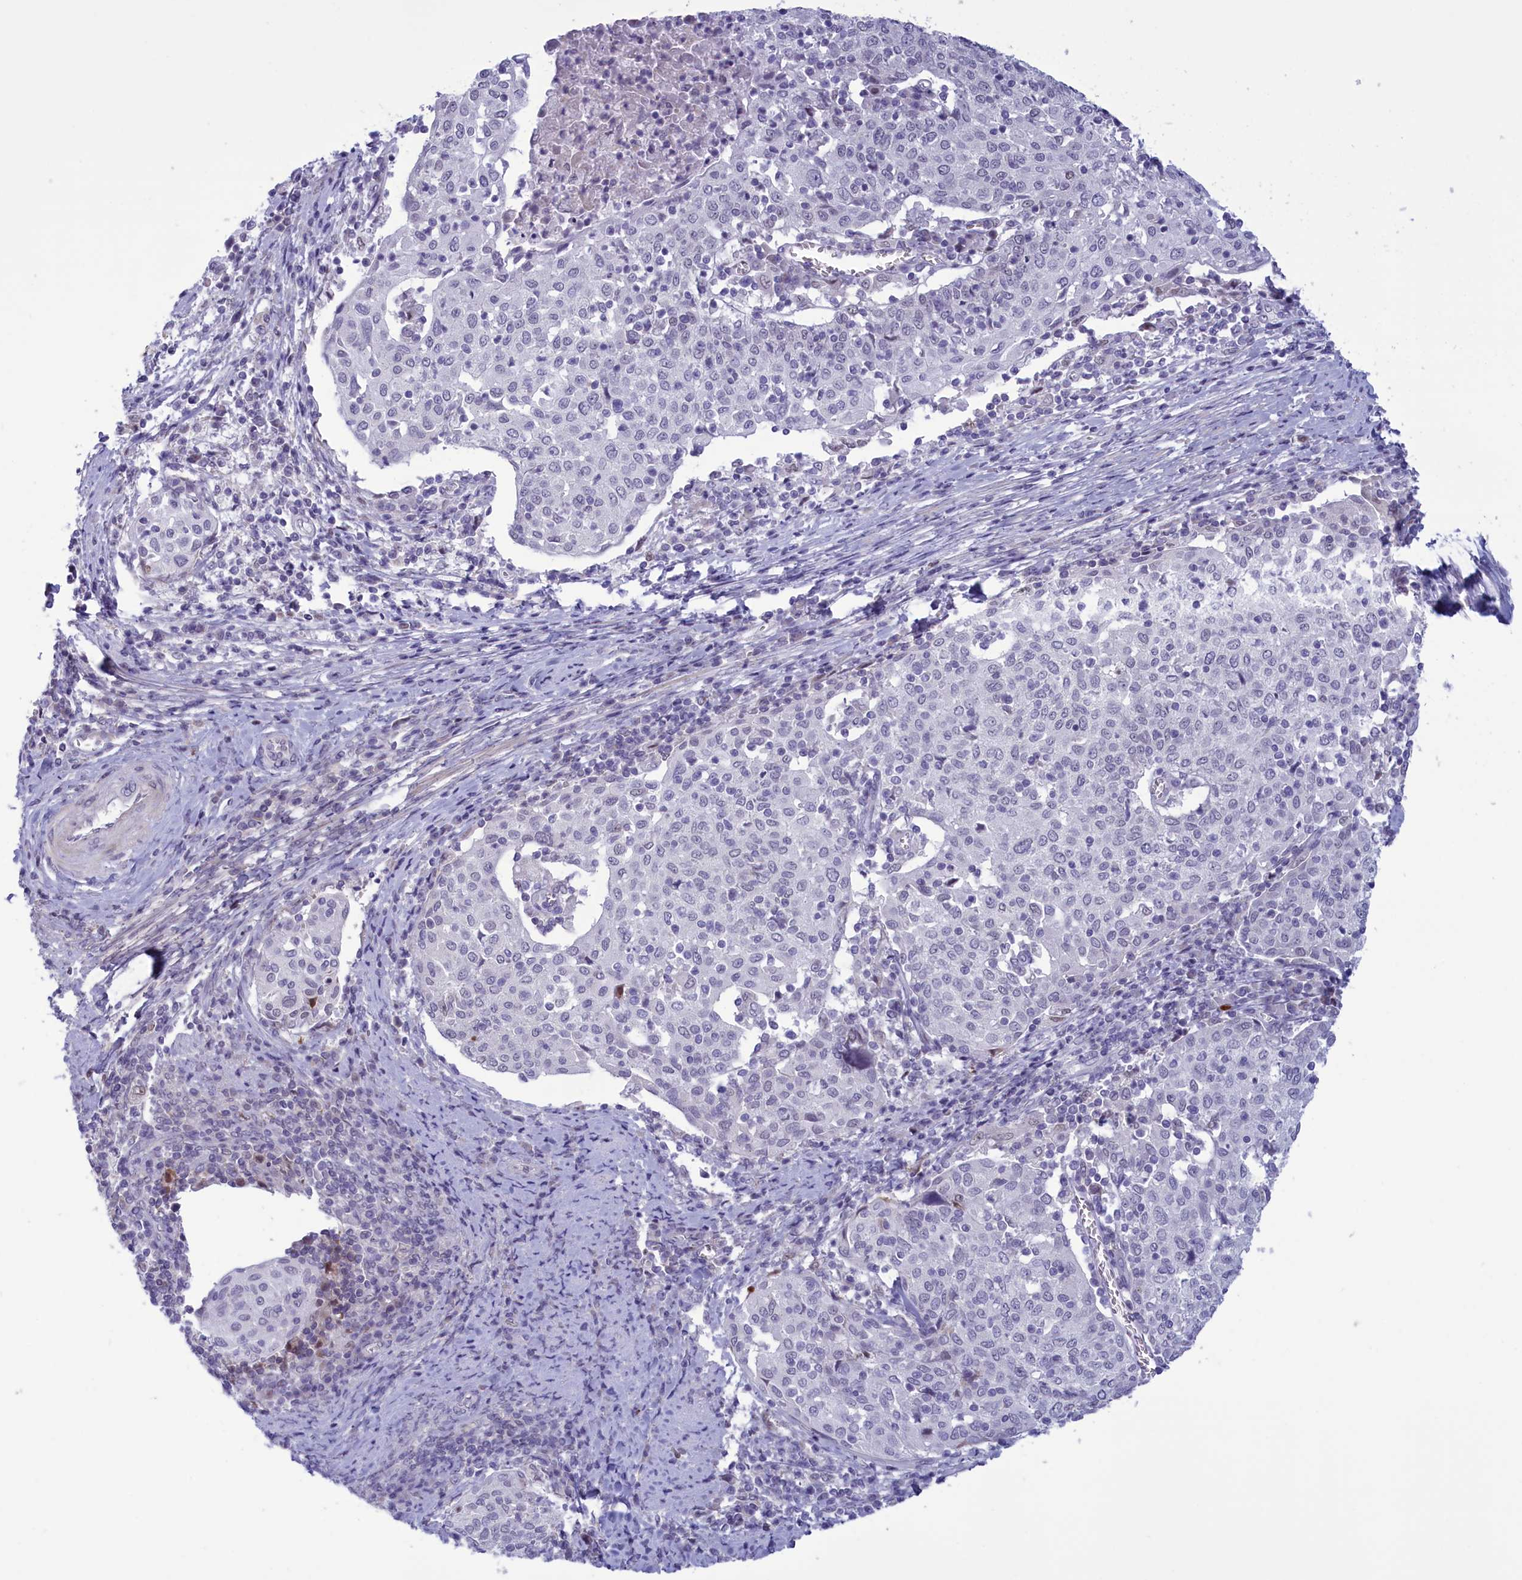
{"staining": {"intensity": "negative", "quantity": "none", "location": "none"}, "tissue": "cervical cancer", "cell_type": "Tumor cells", "image_type": "cancer", "snomed": [{"axis": "morphology", "description": "Squamous cell carcinoma, NOS"}, {"axis": "topography", "description": "Cervix"}], "caption": "Immunohistochemistry of cervical cancer shows no positivity in tumor cells.", "gene": "ELOA2", "patient": {"sex": "female", "age": 52}}